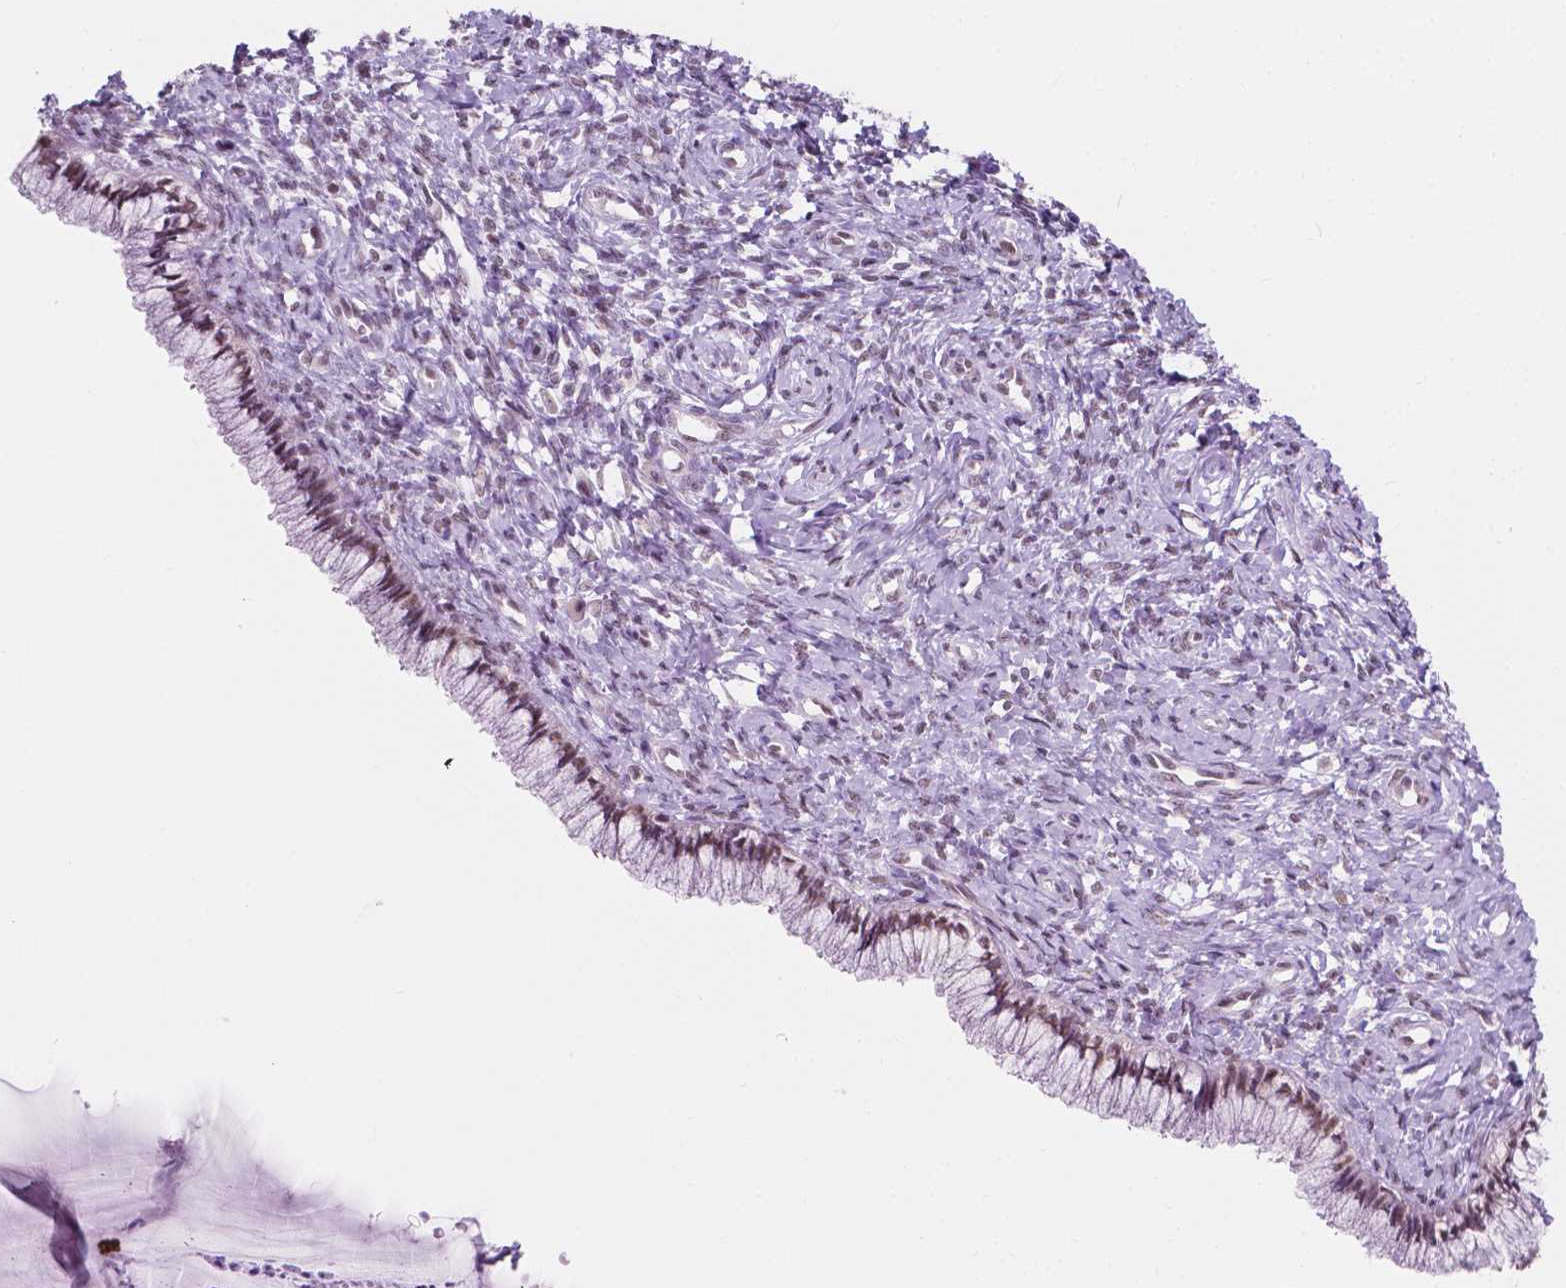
{"staining": {"intensity": "weak", "quantity": ">75%", "location": "nuclear"}, "tissue": "cervix", "cell_type": "Glandular cells", "image_type": "normal", "snomed": [{"axis": "morphology", "description": "Normal tissue, NOS"}, {"axis": "topography", "description": "Cervix"}], "caption": "This histopathology image displays IHC staining of benign human cervix, with low weak nuclear positivity in approximately >75% of glandular cells.", "gene": "BCAS2", "patient": {"sex": "female", "age": 37}}